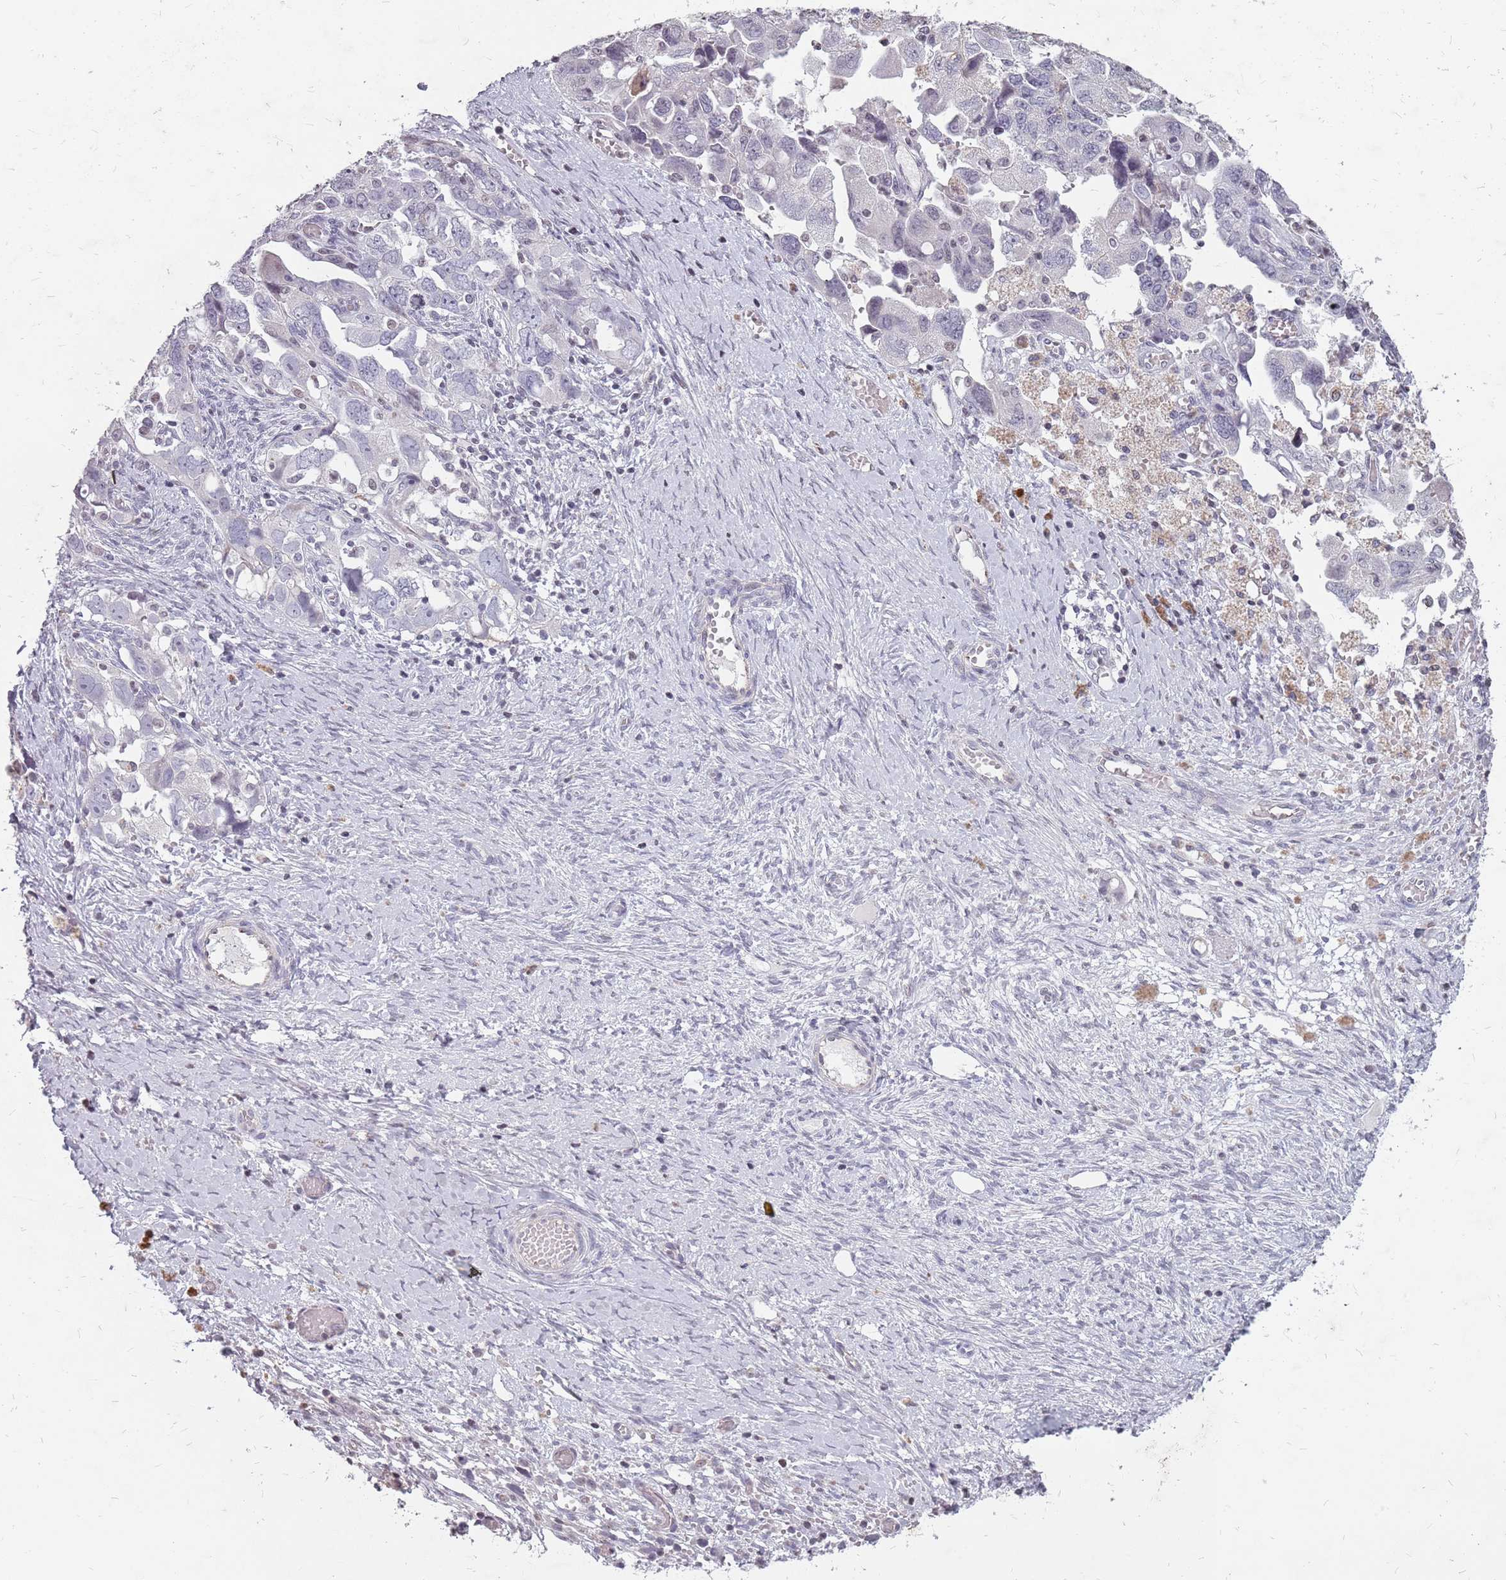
{"staining": {"intensity": "negative", "quantity": "none", "location": "none"}, "tissue": "ovarian cancer", "cell_type": "Tumor cells", "image_type": "cancer", "snomed": [{"axis": "morphology", "description": "Carcinoma, NOS"}, {"axis": "morphology", "description": "Cystadenocarcinoma, serous, NOS"}, {"axis": "topography", "description": "Ovary"}], "caption": "High power microscopy photomicrograph of an IHC histopathology image of ovarian cancer, revealing no significant staining in tumor cells. The staining is performed using DAB brown chromogen with nuclei counter-stained in using hematoxylin.", "gene": "NEK6", "patient": {"sex": "female", "age": 69}}